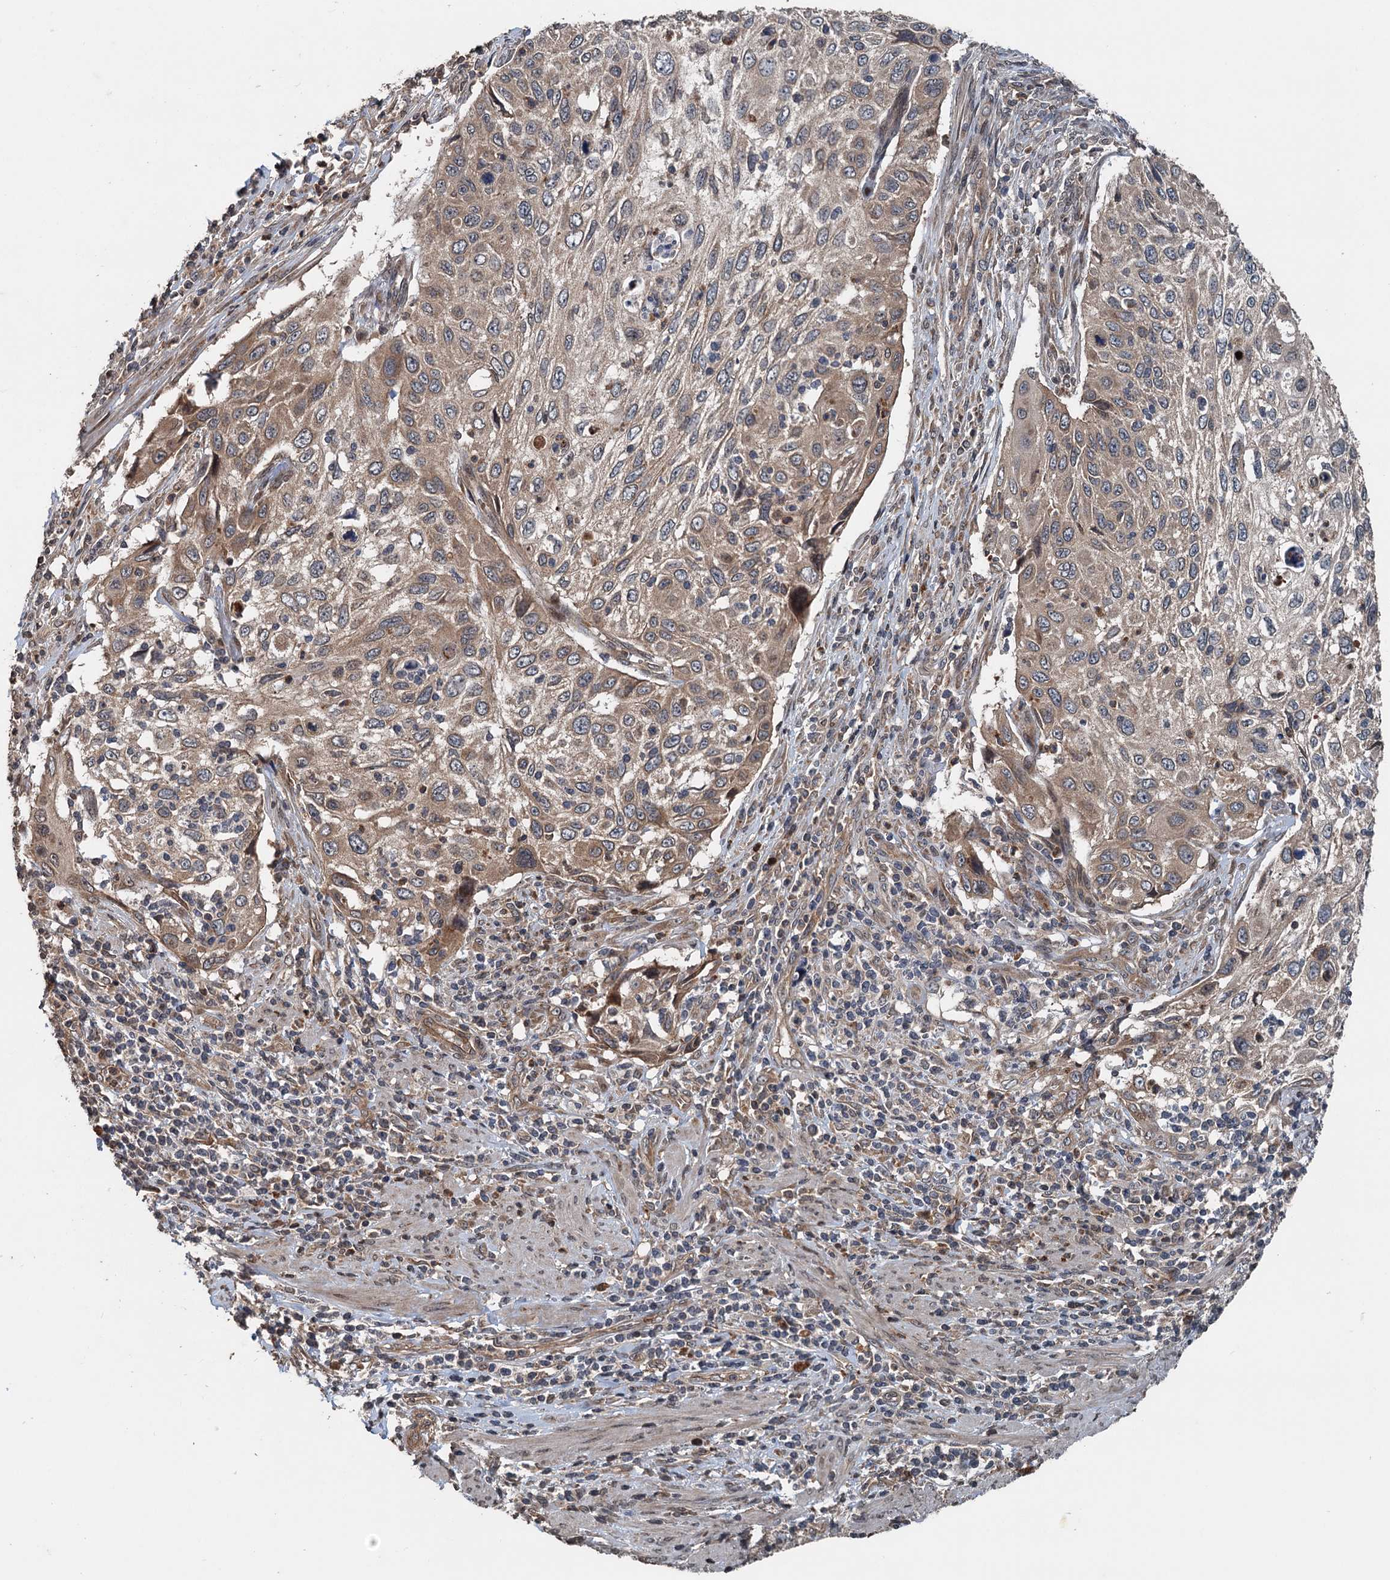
{"staining": {"intensity": "weak", "quantity": "25%-75%", "location": "cytoplasmic/membranous"}, "tissue": "cervical cancer", "cell_type": "Tumor cells", "image_type": "cancer", "snomed": [{"axis": "morphology", "description": "Squamous cell carcinoma, NOS"}, {"axis": "topography", "description": "Cervix"}], "caption": "Immunohistochemical staining of human cervical squamous cell carcinoma demonstrates low levels of weak cytoplasmic/membranous expression in about 25%-75% of tumor cells.", "gene": "N4BP2L2", "patient": {"sex": "female", "age": 70}}